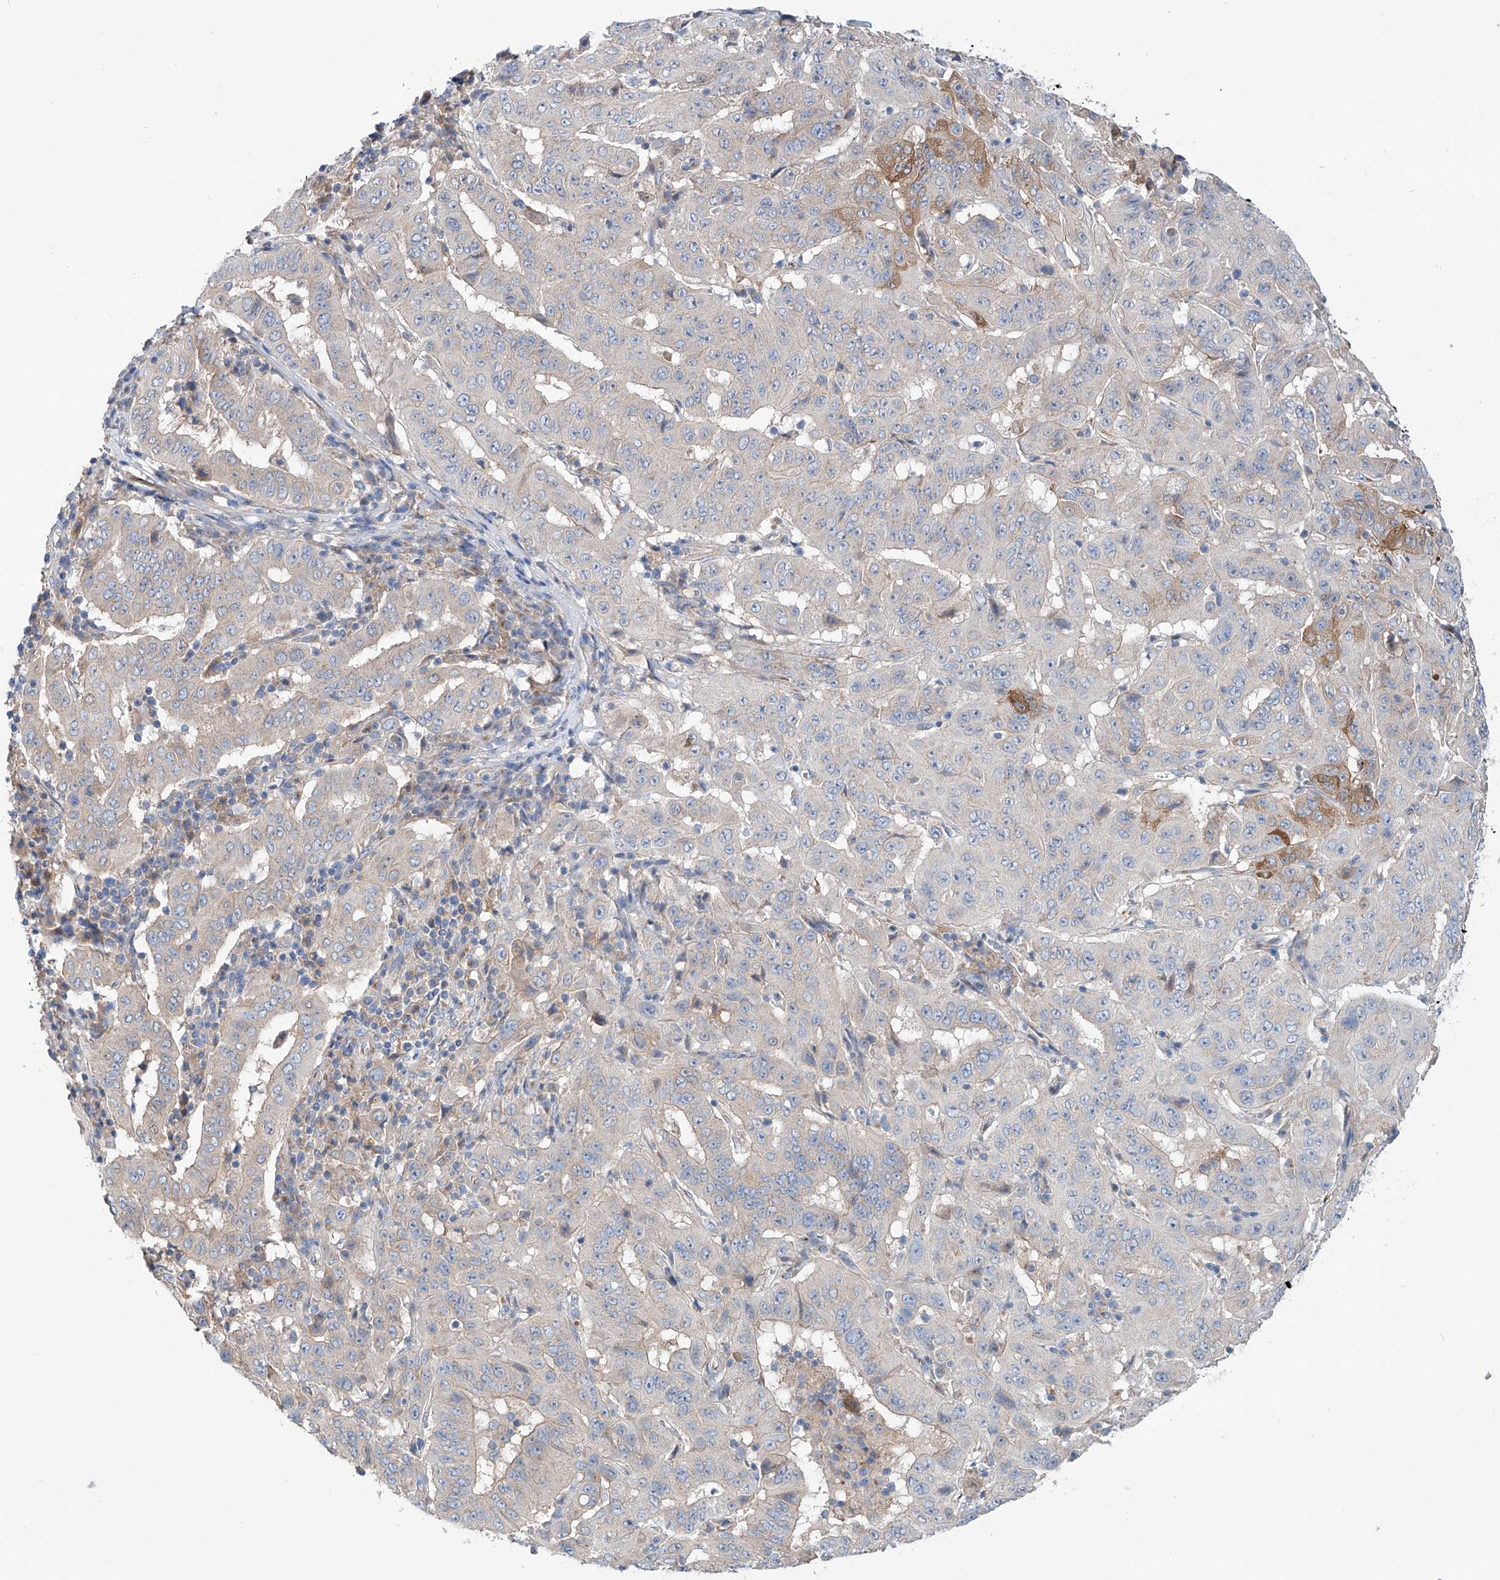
{"staining": {"intensity": "moderate", "quantity": "<25%", "location": "cytoplasmic/membranous"}, "tissue": "pancreatic cancer", "cell_type": "Tumor cells", "image_type": "cancer", "snomed": [{"axis": "morphology", "description": "Adenocarcinoma, NOS"}, {"axis": "topography", "description": "Pancreas"}], "caption": "Adenocarcinoma (pancreatic) stained with a brown dye shows moderate cytoplasmic/membranous positive staining in approximately <25% of tumor cells.", "gene": "SLC22A7", "patient": {"sex": "male", "age": 63}}